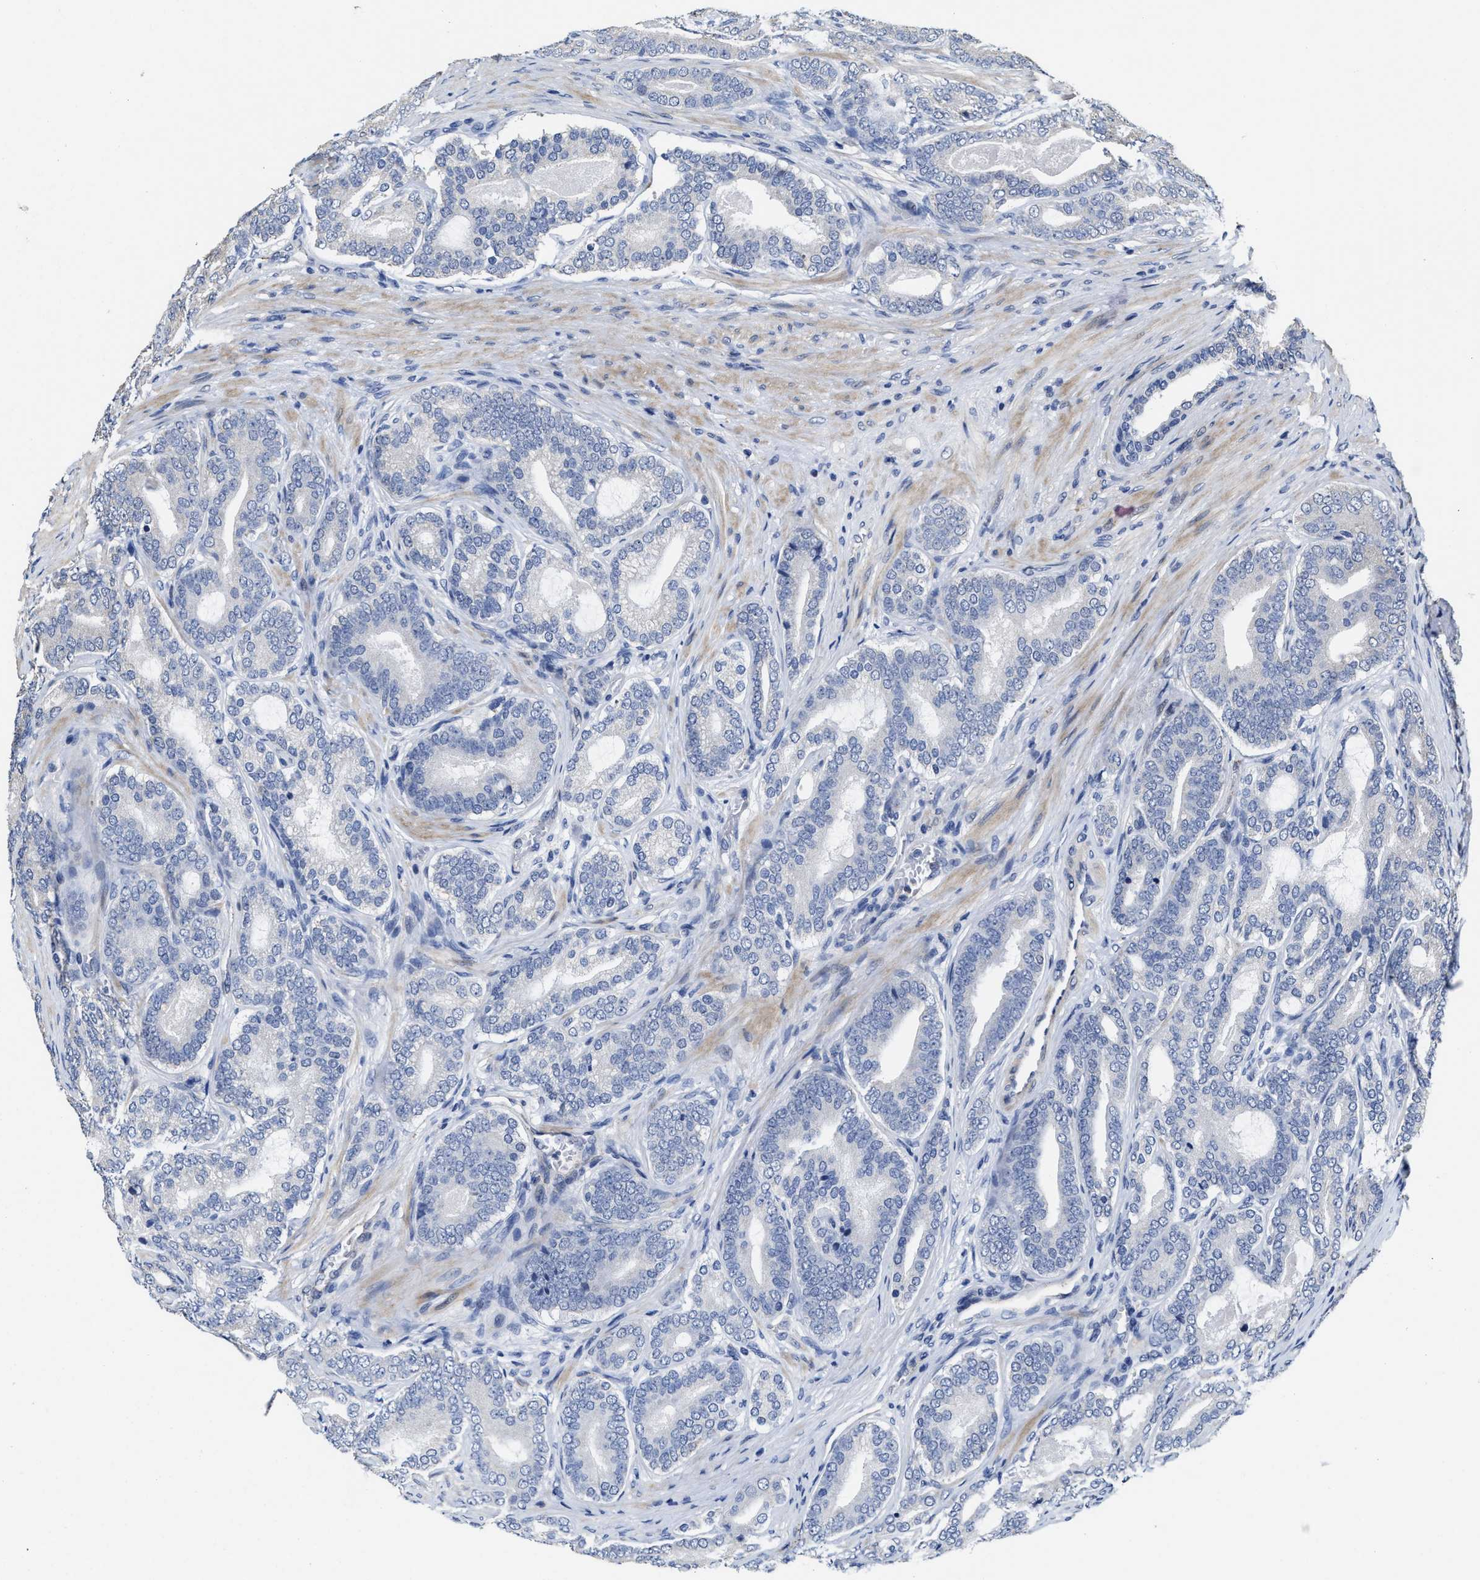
{"staining": {"intensity": "negative", "quantity": "none", "location": "none"}, "tissue": "prostate cancer", "cell_type": "Tumor cells", "image_type": "cancer", "snomed": [{"axis": "morphology", "description": "Adenocarcinoma, High grade"}, {"axis": "topography", "description": "Prostate"}], "caption": "High-grade adenocarcinoma (prostate) stained for a protein using immunohistochemistry reveals no positivity tumor cells.", "gene": "ZFAT", "patient": {"sex": "male", "age": 60}}